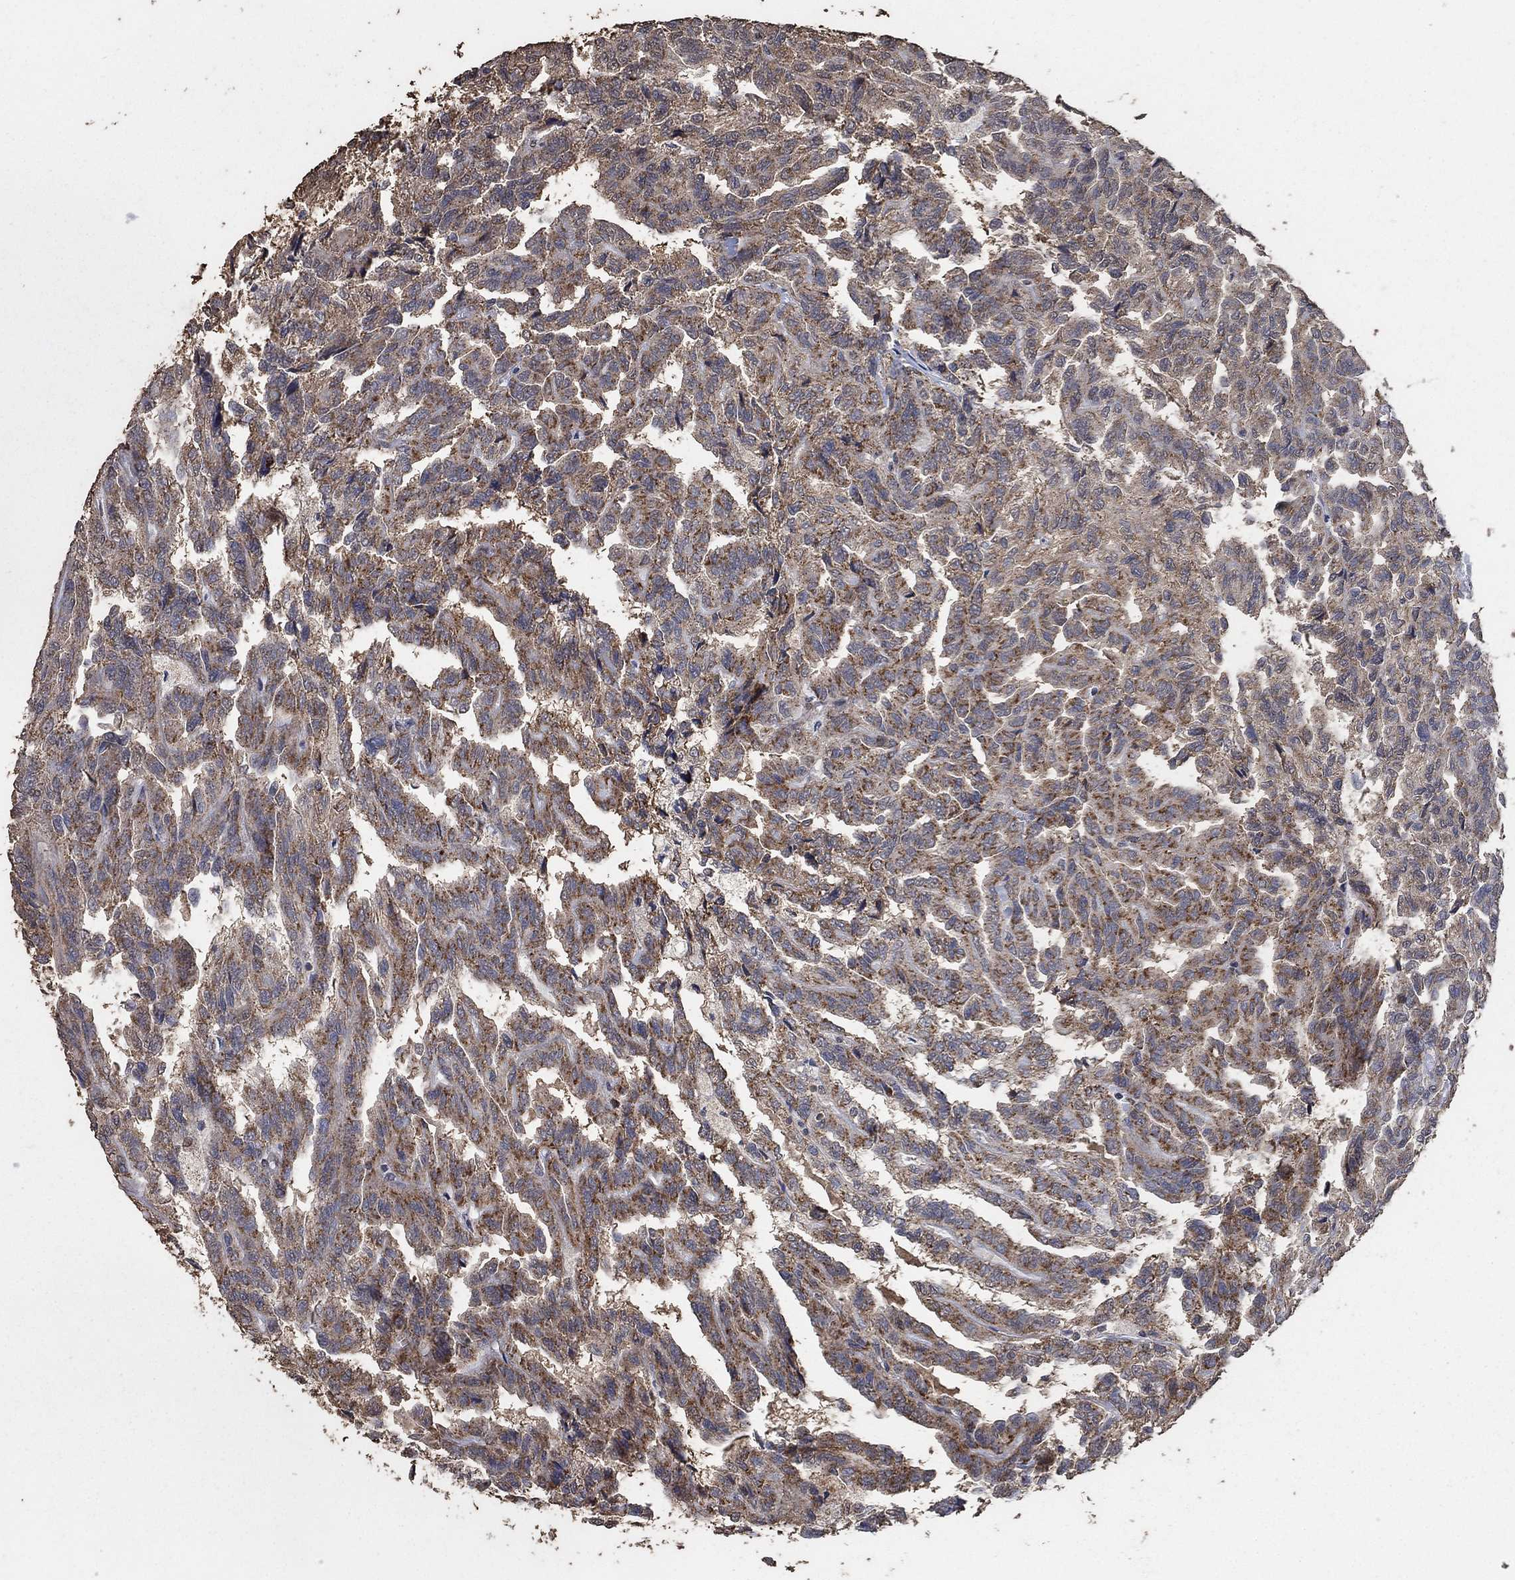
{"staining": {"intensity": "strong", "quantity": "25%-75%", "location": "cytoplasmic/membranous"}, "tissue": "renal cancer", "cell_type": "Tumor cells", "image_type": "cancer", "snomed": [{"axis": "morphology", "description": "Adenocarcinoma, NOS"}, {"axis": "topography", "description": "Kidney"}], "caption": "Immunohistochemical staining of human adenocarcinoma (renal) displays high levels of strong cytoplasmic/membranous expression in about 25%-75% of tumor cells. (Stains: DAB in brown, nuclei in blue, Microscopy: brightfield microscopy at high magnification).", "gene": "MRPS24", "patient": {"sex": "male", "age": 79}}